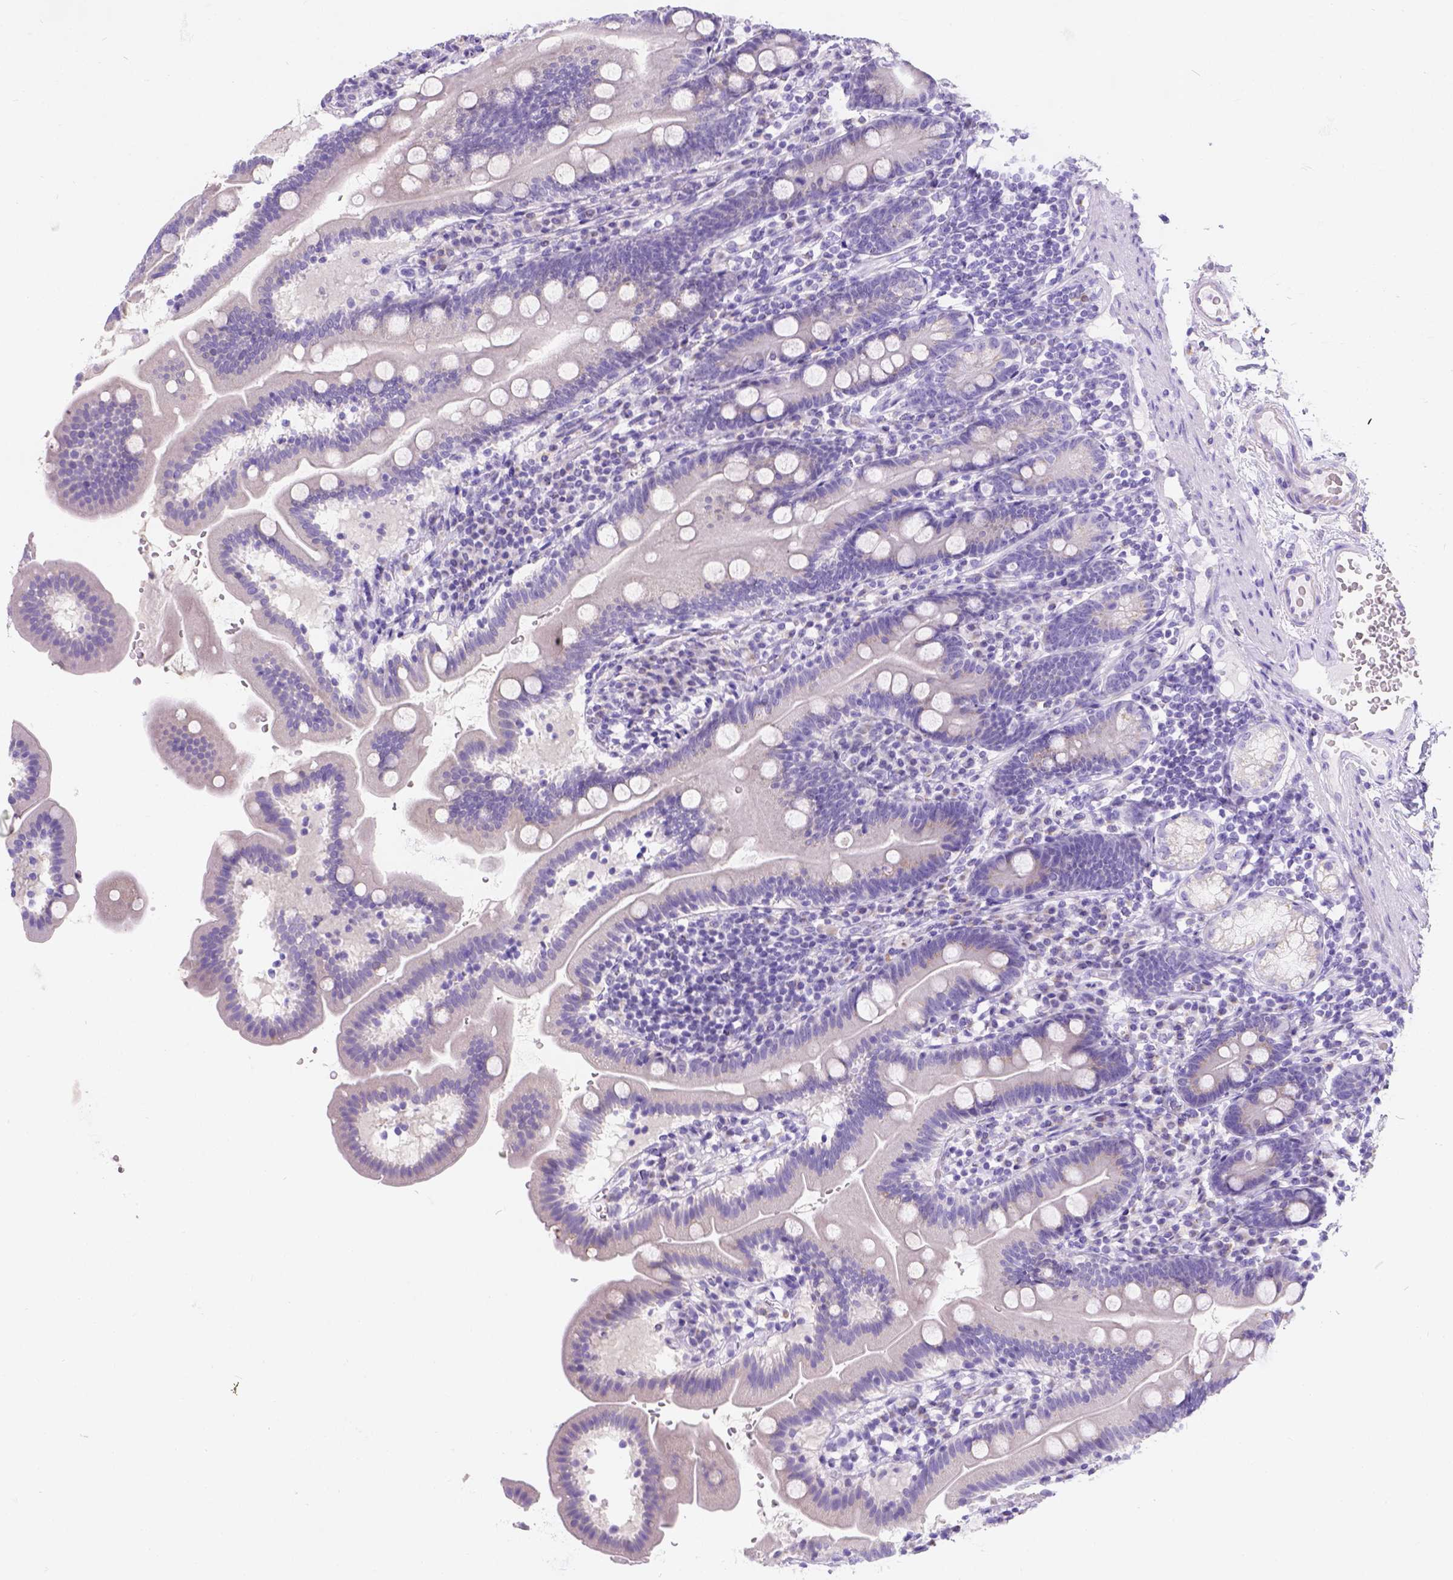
{"staining": {"intensity": "negative", "quantity": "none", "location": "none"}, "tissue": "duodenum", "cell_type": "Glandular cells", "image_type": "normal", "snomed": [{"axis": "morphology", "description": "Normal tissue, NOS"}, {"axis": "topography", "description": "Duodenum"}], "caption": "A high-resolution histopathology image shows immunohistochemistry staining of normal duodenum, which shows no significant staining in glandular cells.", "gene": "PHF7", "patient": {"sex": "female", "age": 67}}